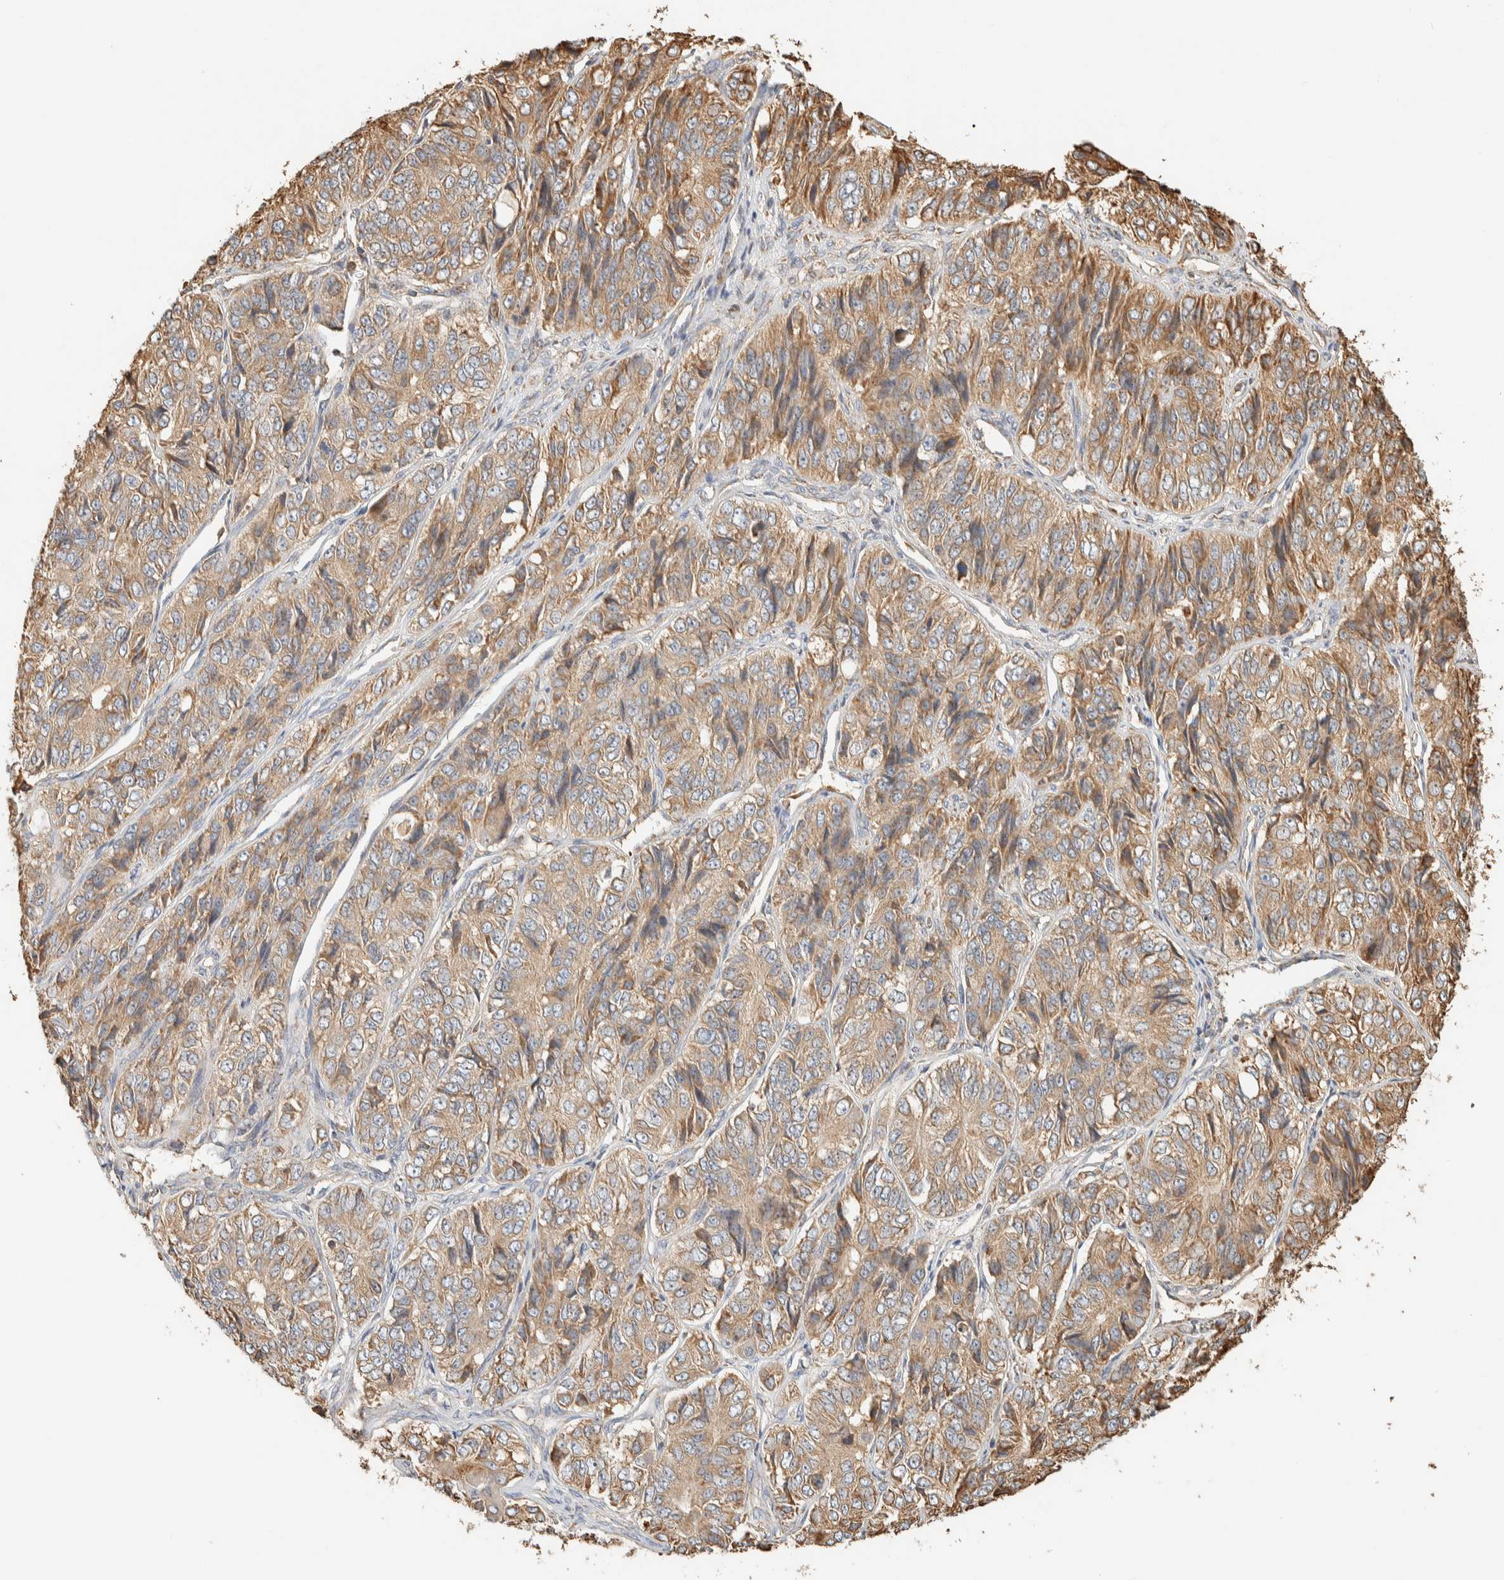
{"staining": {"intensity": "moderate", "quantity": ">75%", "location": "cytoplasmic/membranous"}, "tissue": "ovarian cancer", "cell_type": "Tumor cells", "image_type": "cancer", "snomed": [{"axis": "morphology", "description": "Carcinoma, endometroid"}, {"axis": "topography", "description": "Ovary"}], "caption": "Human ovarian cancer (endometroid carcinoma) stained for a protein (brown) exhibits moderate cytoplasmic/membranous positive expression in about >75% of tumor cells.", "gene": "RAB11FIP1", "patient": {"sex": "female", "age": 51}}